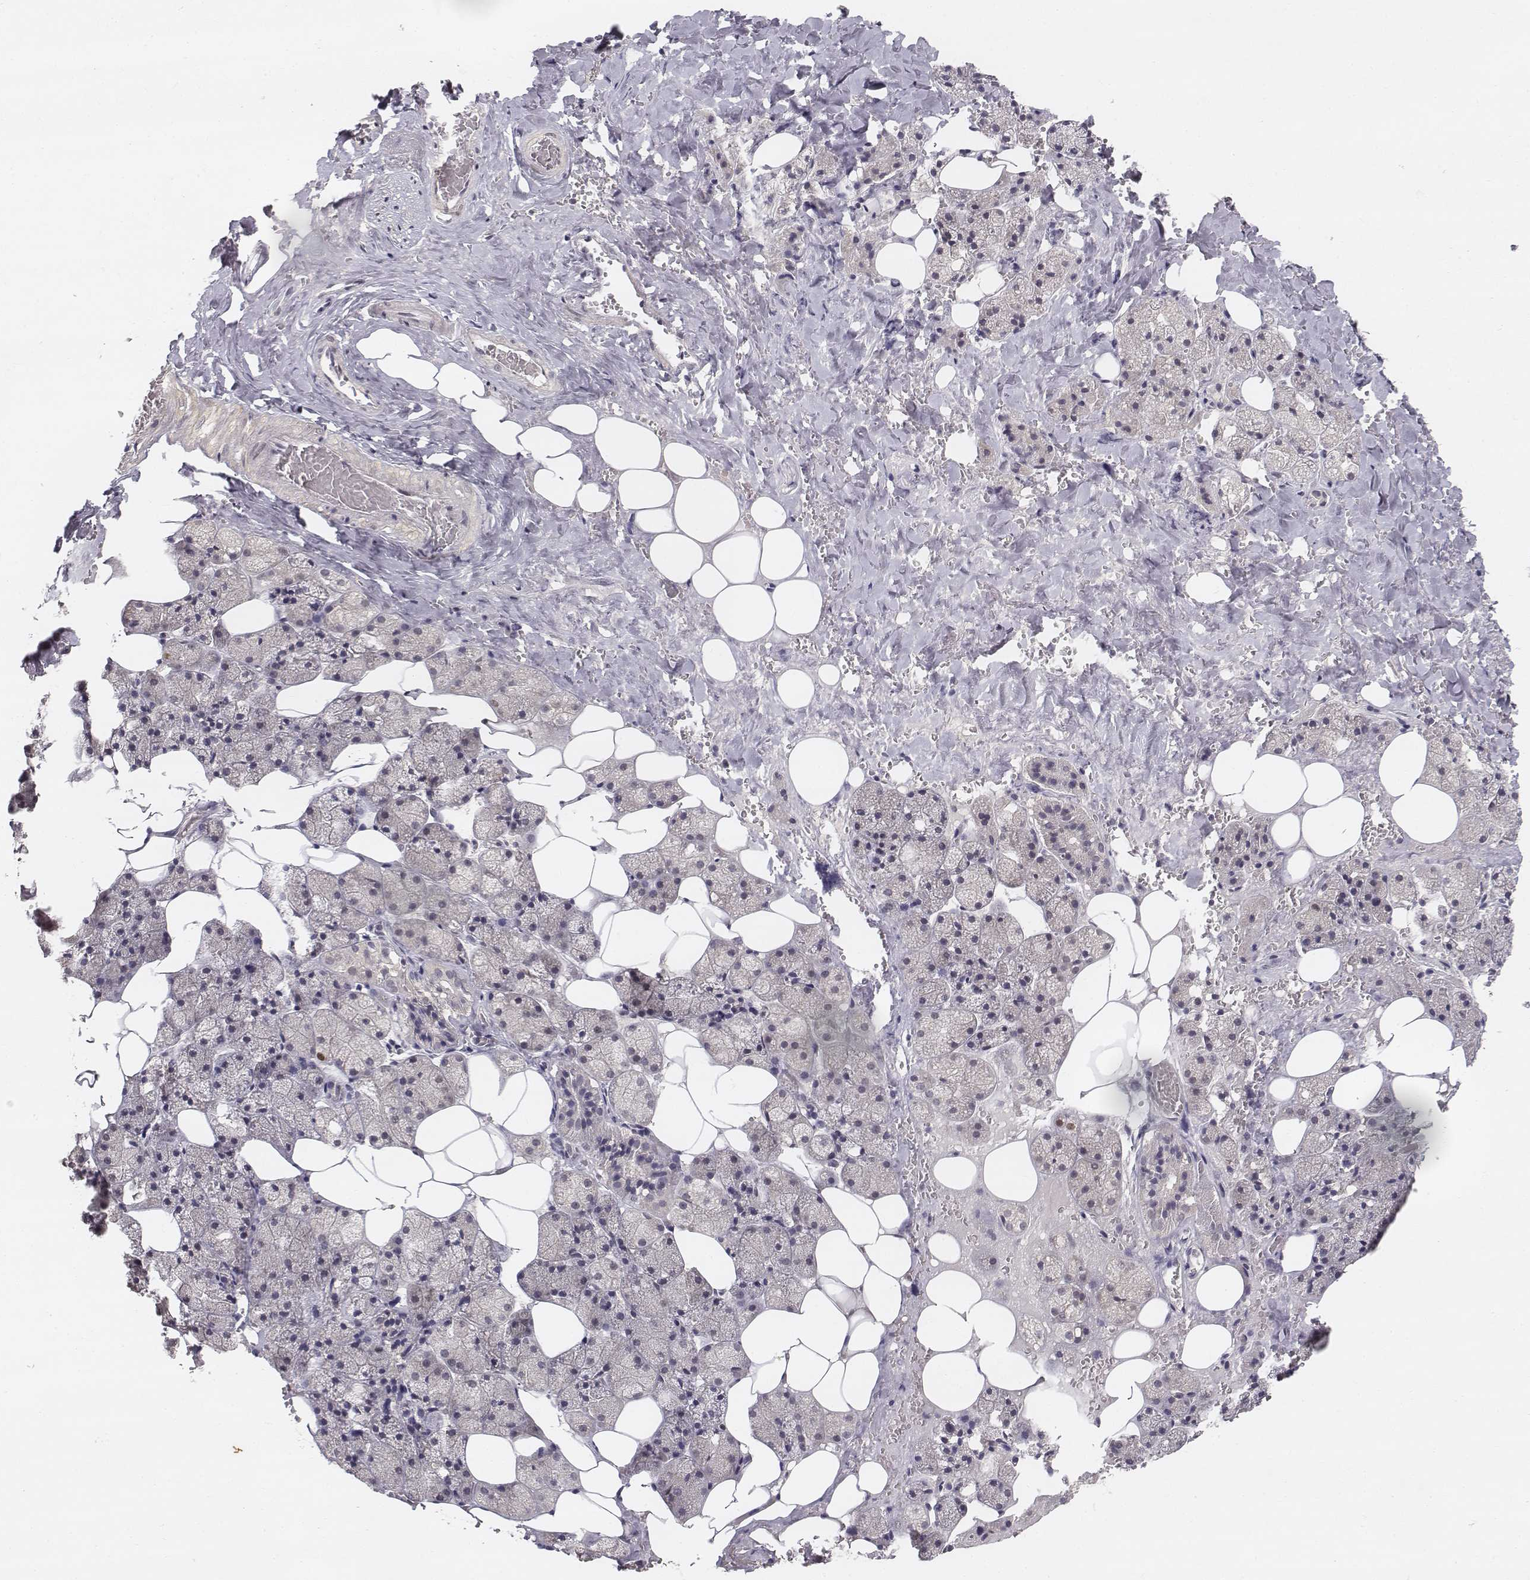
{"staining": {"intensity": "moderate", "quantity": "<25%", "location": "nuclear"}, "tissue": "salivary gland", "cell_type": "Glandular cells", "image_type": "normal", "snomed": [{"axis": "morphology", "description": "Normal tissue, NOS"}, {"axis": "topography", "description": "Salivary gland"}], "caption": "DAB immunohistochemical staining of unremarkable salivary gland shows moderate nuclear protein expression in approximately <25% of glandular cells.", "gene": "FANCD2", "patient": {"sex": "male", "age": 38}}